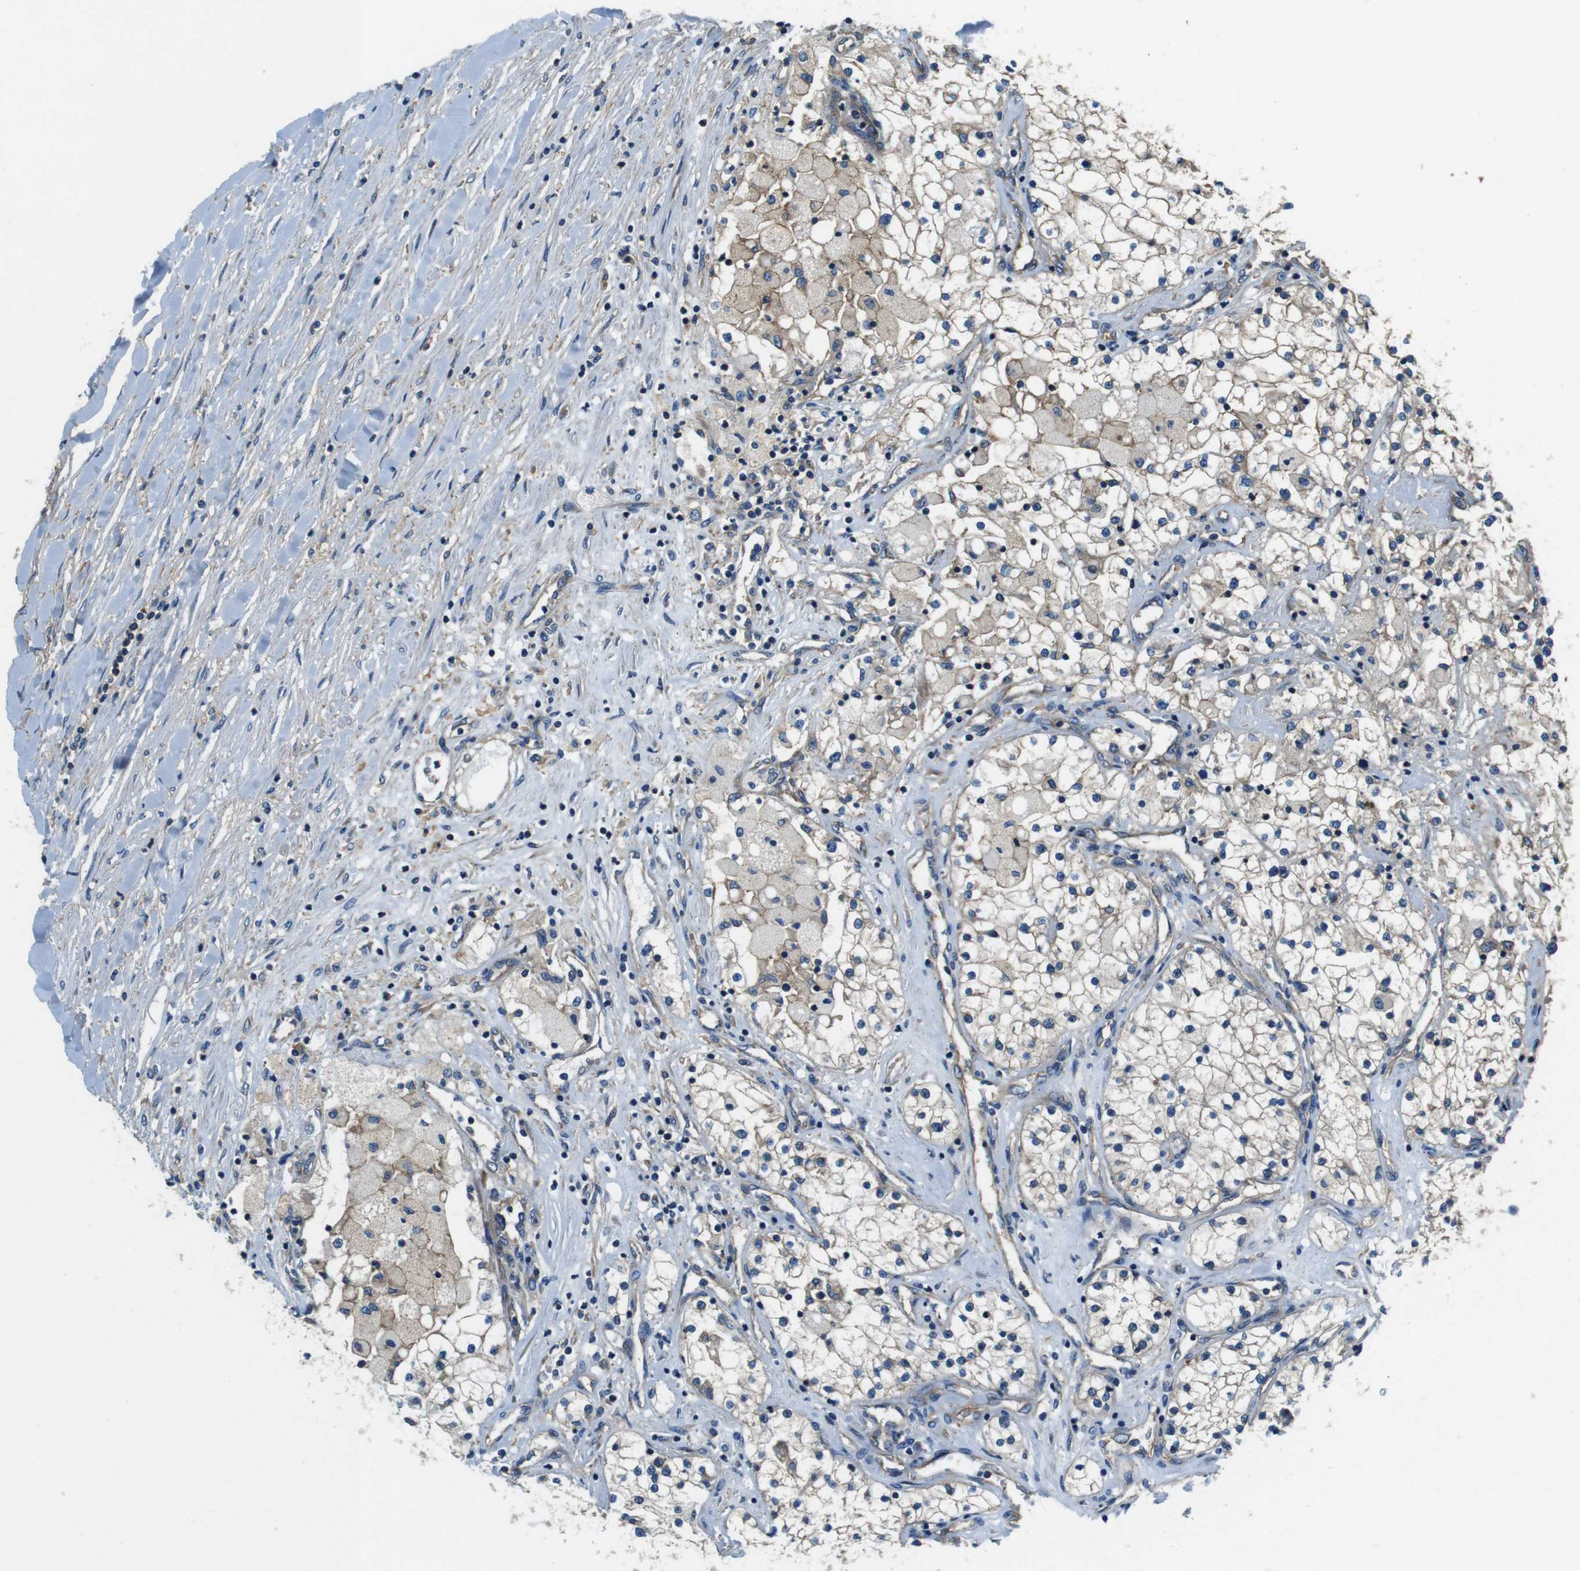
{"staining": {"intensity": "weak", "quantity": "25%-75%", "location": "cytoplasmic/membranous"}, "tissue": "renal cancer", "cell_type": "Tumor cells", "image_type": "cancer", "snomed": [{"axis": "morphology", "description": "Adenocarcinoma, NOS"}, {"axis": "topography", "description": "Kidney"}], "caption": "A brown stain labels weak cytoplasmic/membranous staining of a protein in human renal cancer tumor cells.", "gene": "DENND4C", "patient": {"sex": "male", "age": 68}}